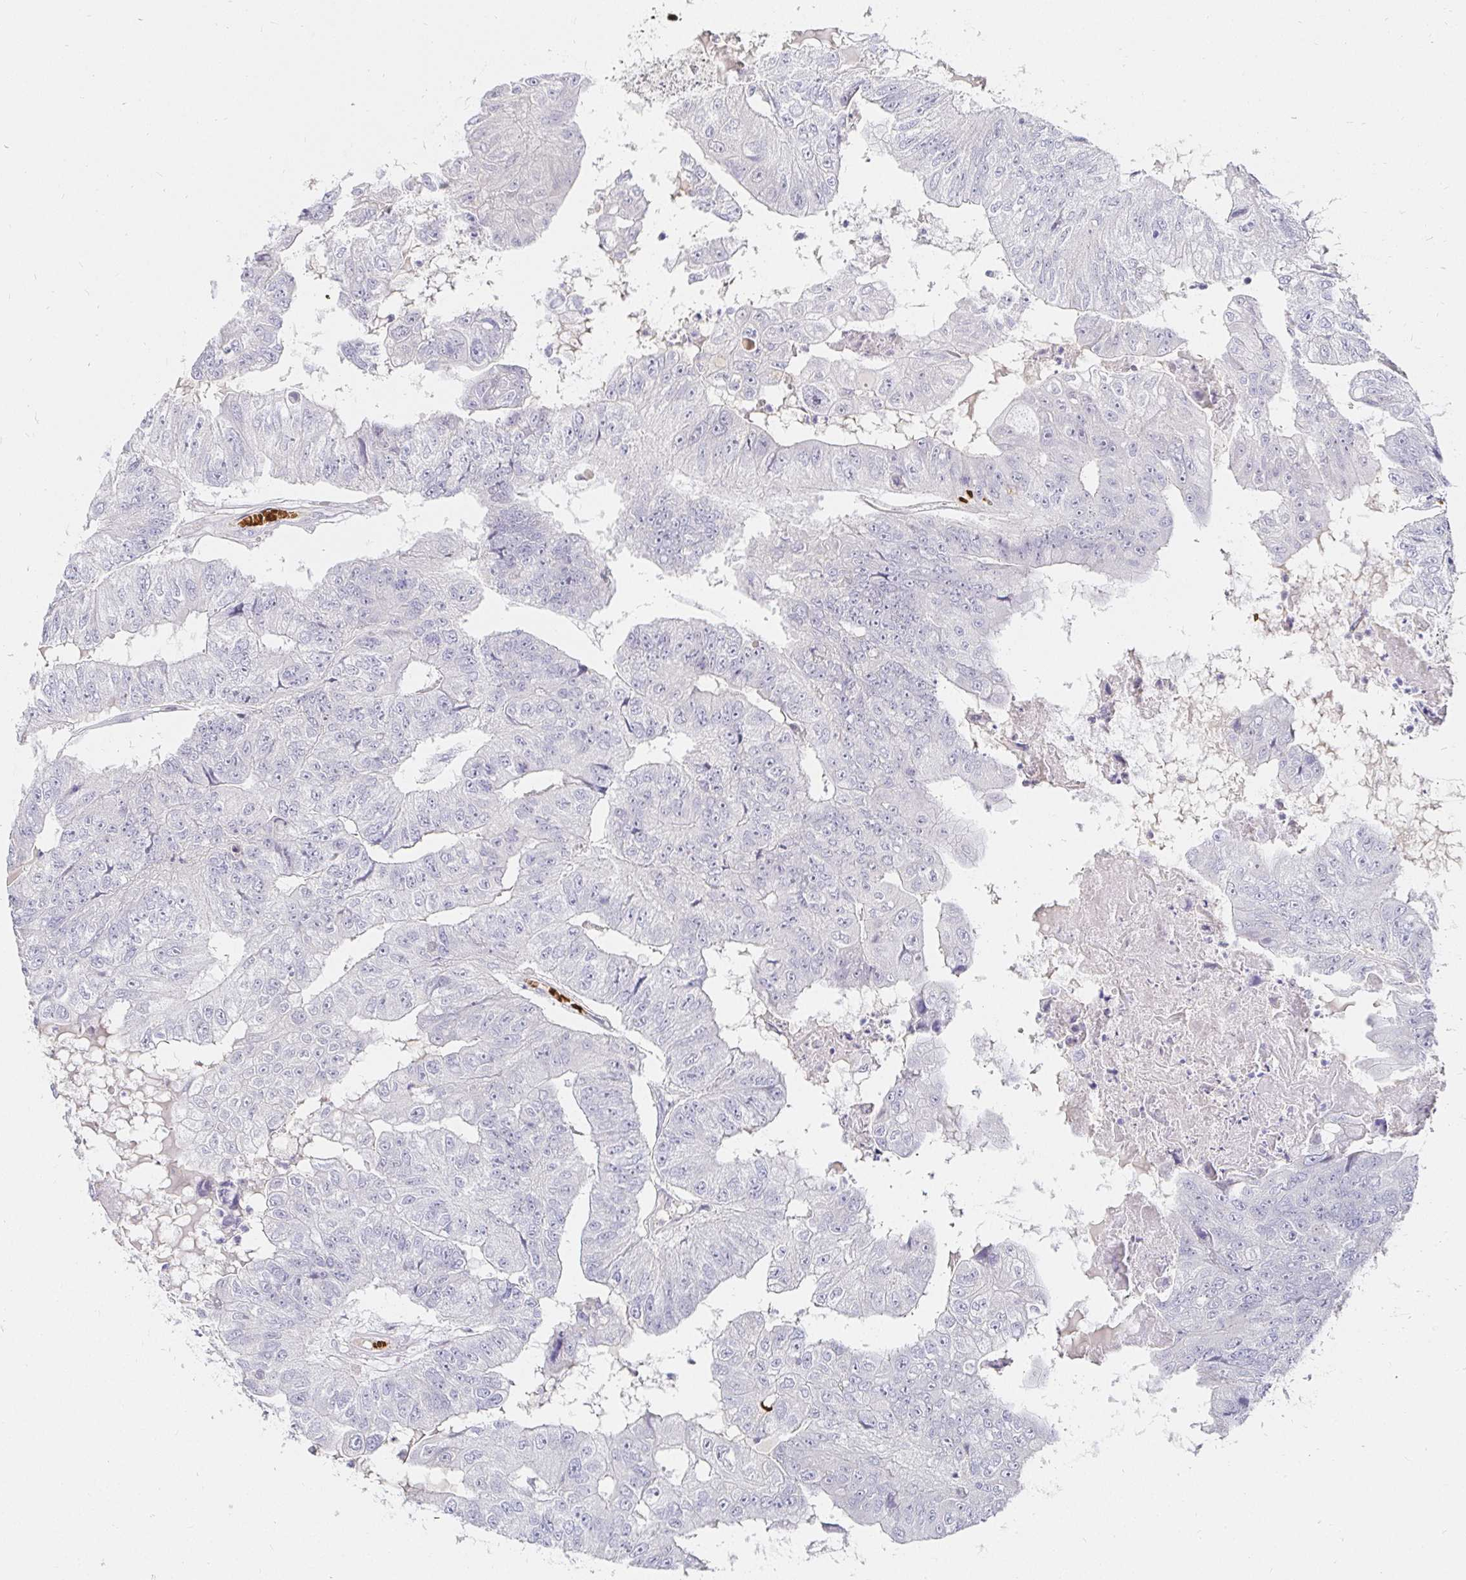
{"staining": {"intensity": "negative", "quantity": "none", "location": "none"}, "tissue": "colorectal cancer", "cell_type": "Tumor cells", "image_type": "cancer", "snomed": [{"axis": "morphology", "description": "Adenocarcinoma, NOS"}, {"axis": "topography", "description": "Colon"}], "caption": "The photomicrograph exhibits no significant positivity in tumor cells of colorectal cancer.", "gene": "FGF21", "patient": {"sex": "female", "age": 67}}